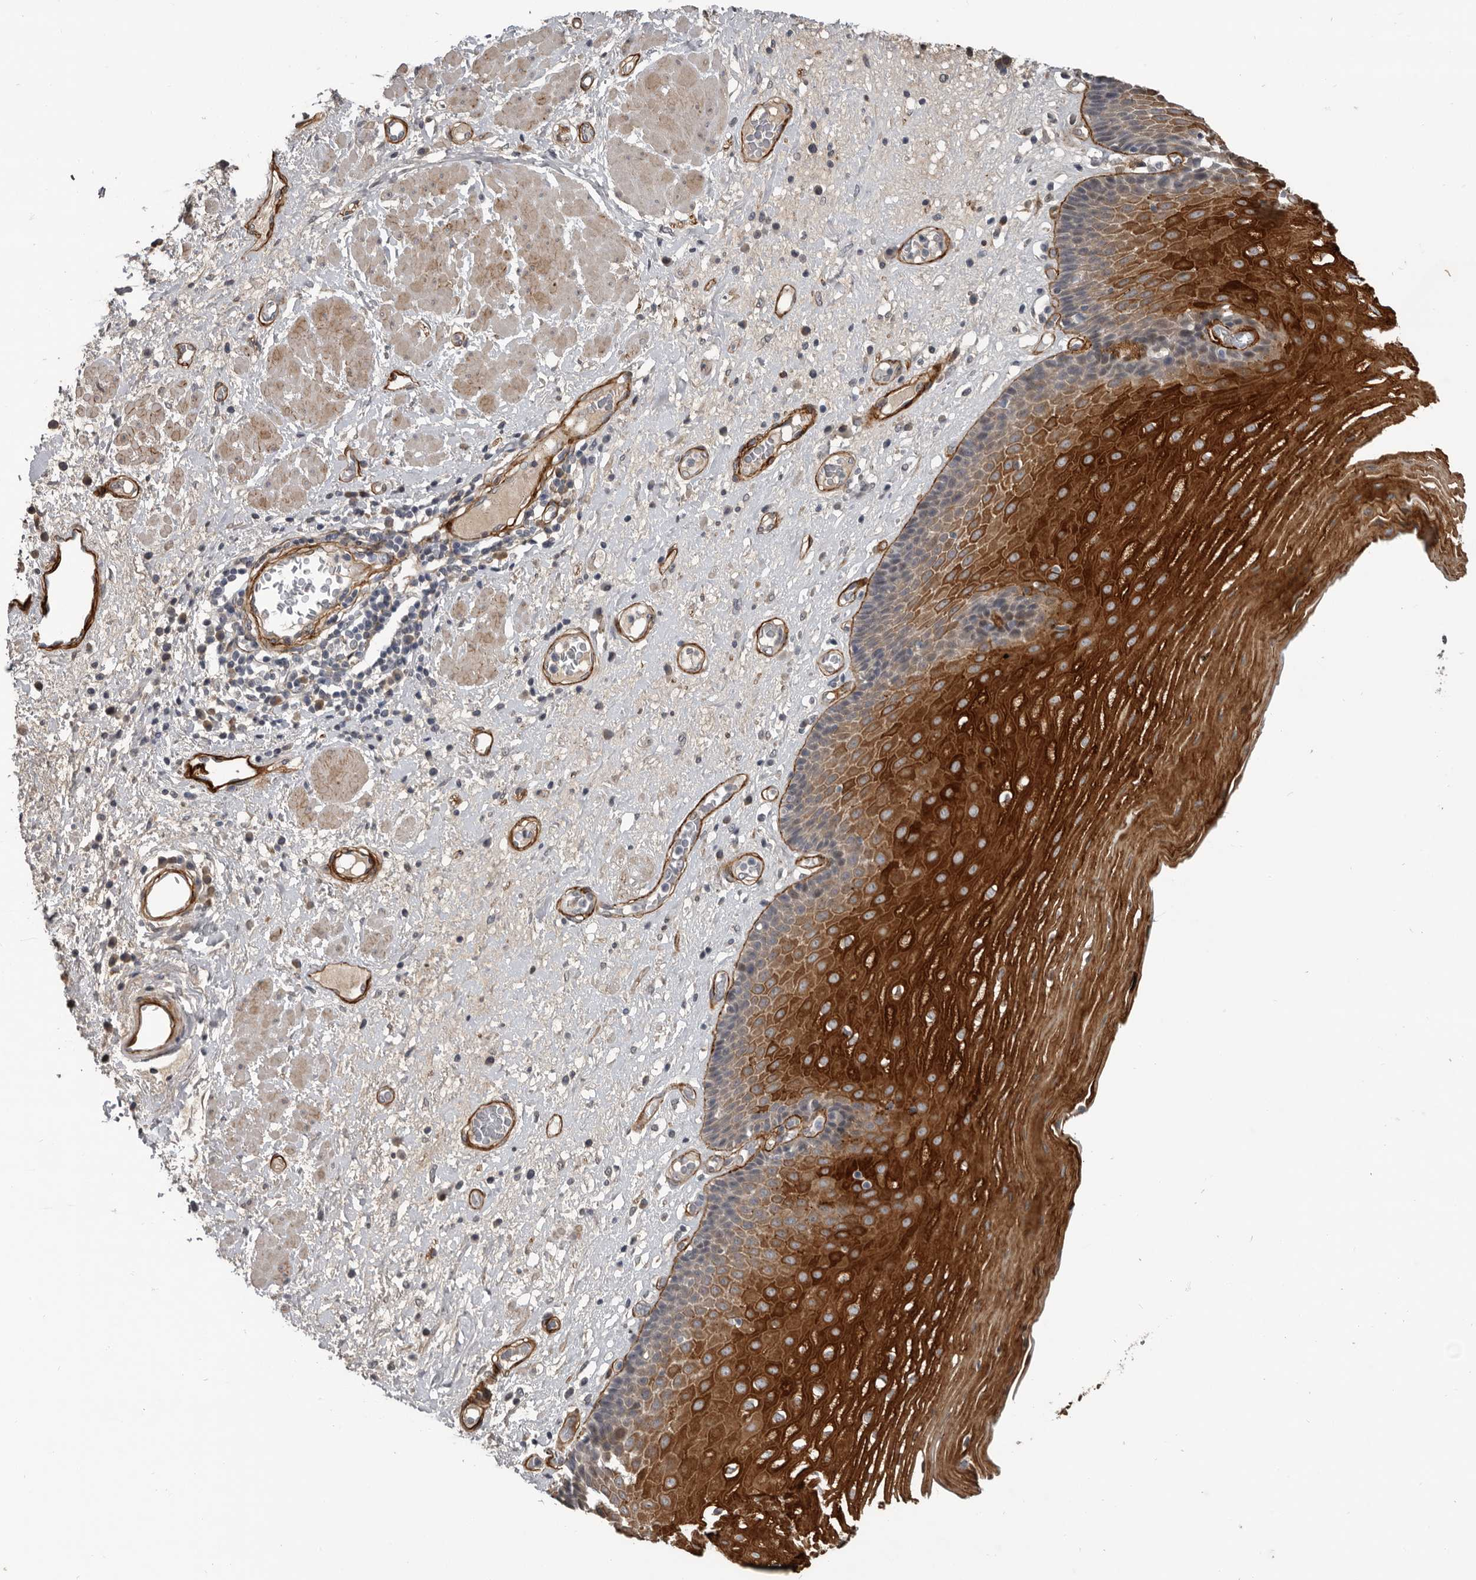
{"staining": {"intensity": "strong", "quantity": "25%-75%", "location": "cytoplasmic/membranous"}, "tissue": "esophagus", "cell_type": "Squamous epithelial cells", "image_type": "normal", "snomed": [{"axis": "morphology", "description": "Normal tissue, NOS"}, {"axis": "morphology", "description": "Adenocarcinoma, NOS"}, {"axis": "topography", "description": "Esophagus"}], "caption": "Esophagus stained for a protein (brown) displays strong cytoplasmic/membranous positive positivity in approximately 25%-75% of squamous epithelial cells.", "gene": "C1orf216", "patient": {"sex": "male", "age": 62}}